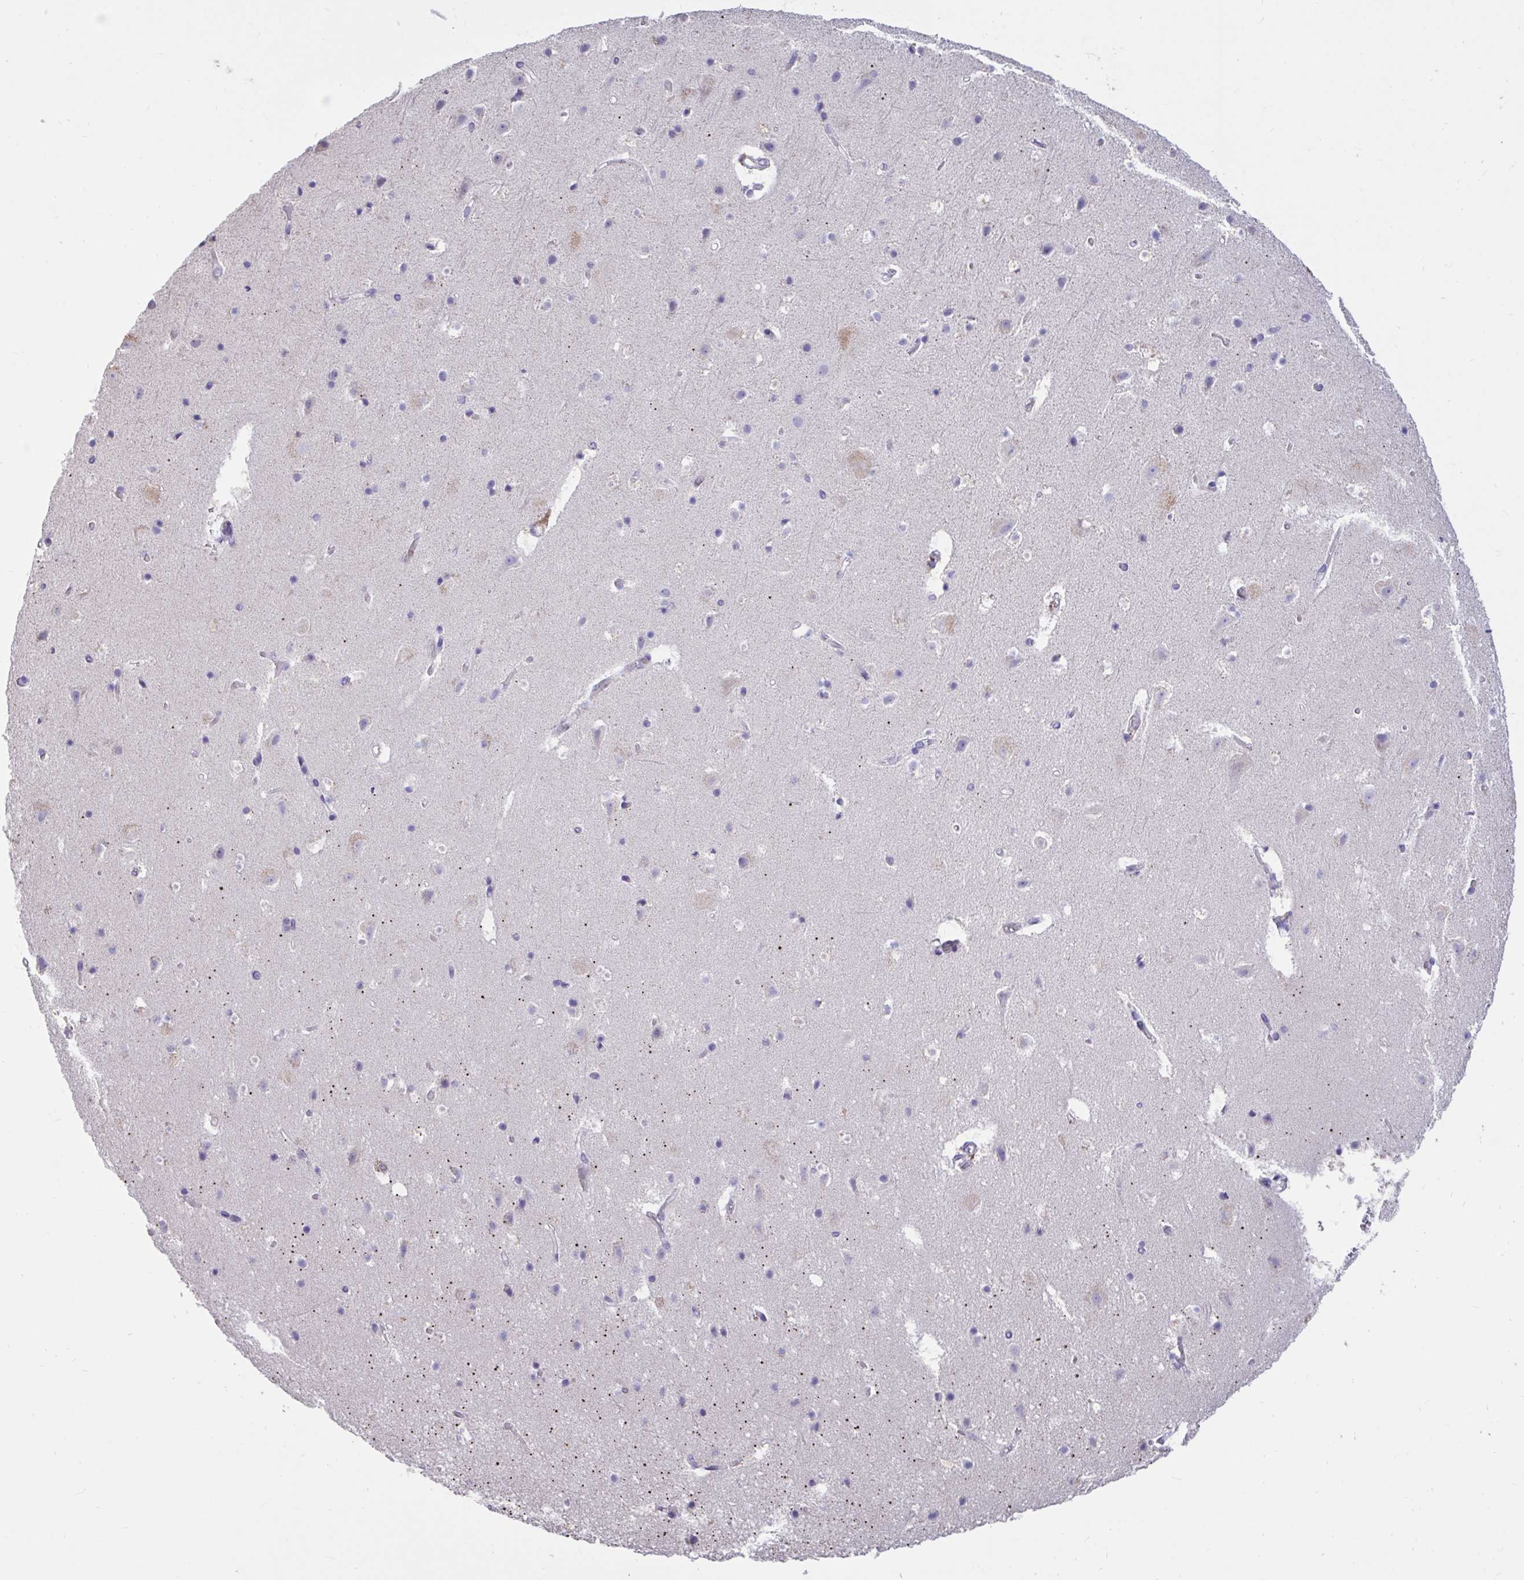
{"staining": {"intensity": "negative", "quantity": "none", "location": "none"}, "tissue": "cerebral cortex", "cell_type": "Endothelial cells", "image_type": "normal", "snomed": [{"axis": "morphology", "description": "Normal tissue, NOS"}, {"axis": "topography", "description": "Cerebral cortex"}], "caption": "IHC histopathology image of benign cerebral cortex: human cerebral cortex stained with DAB reveals no significant protein staining in endothelial cells. (DAB (3,3'-diaminobenzidine) immunohistochemistry (IHC), high magnification).", "gene": "DDX39A", "patient": {"sex": "female", "age": 42}}